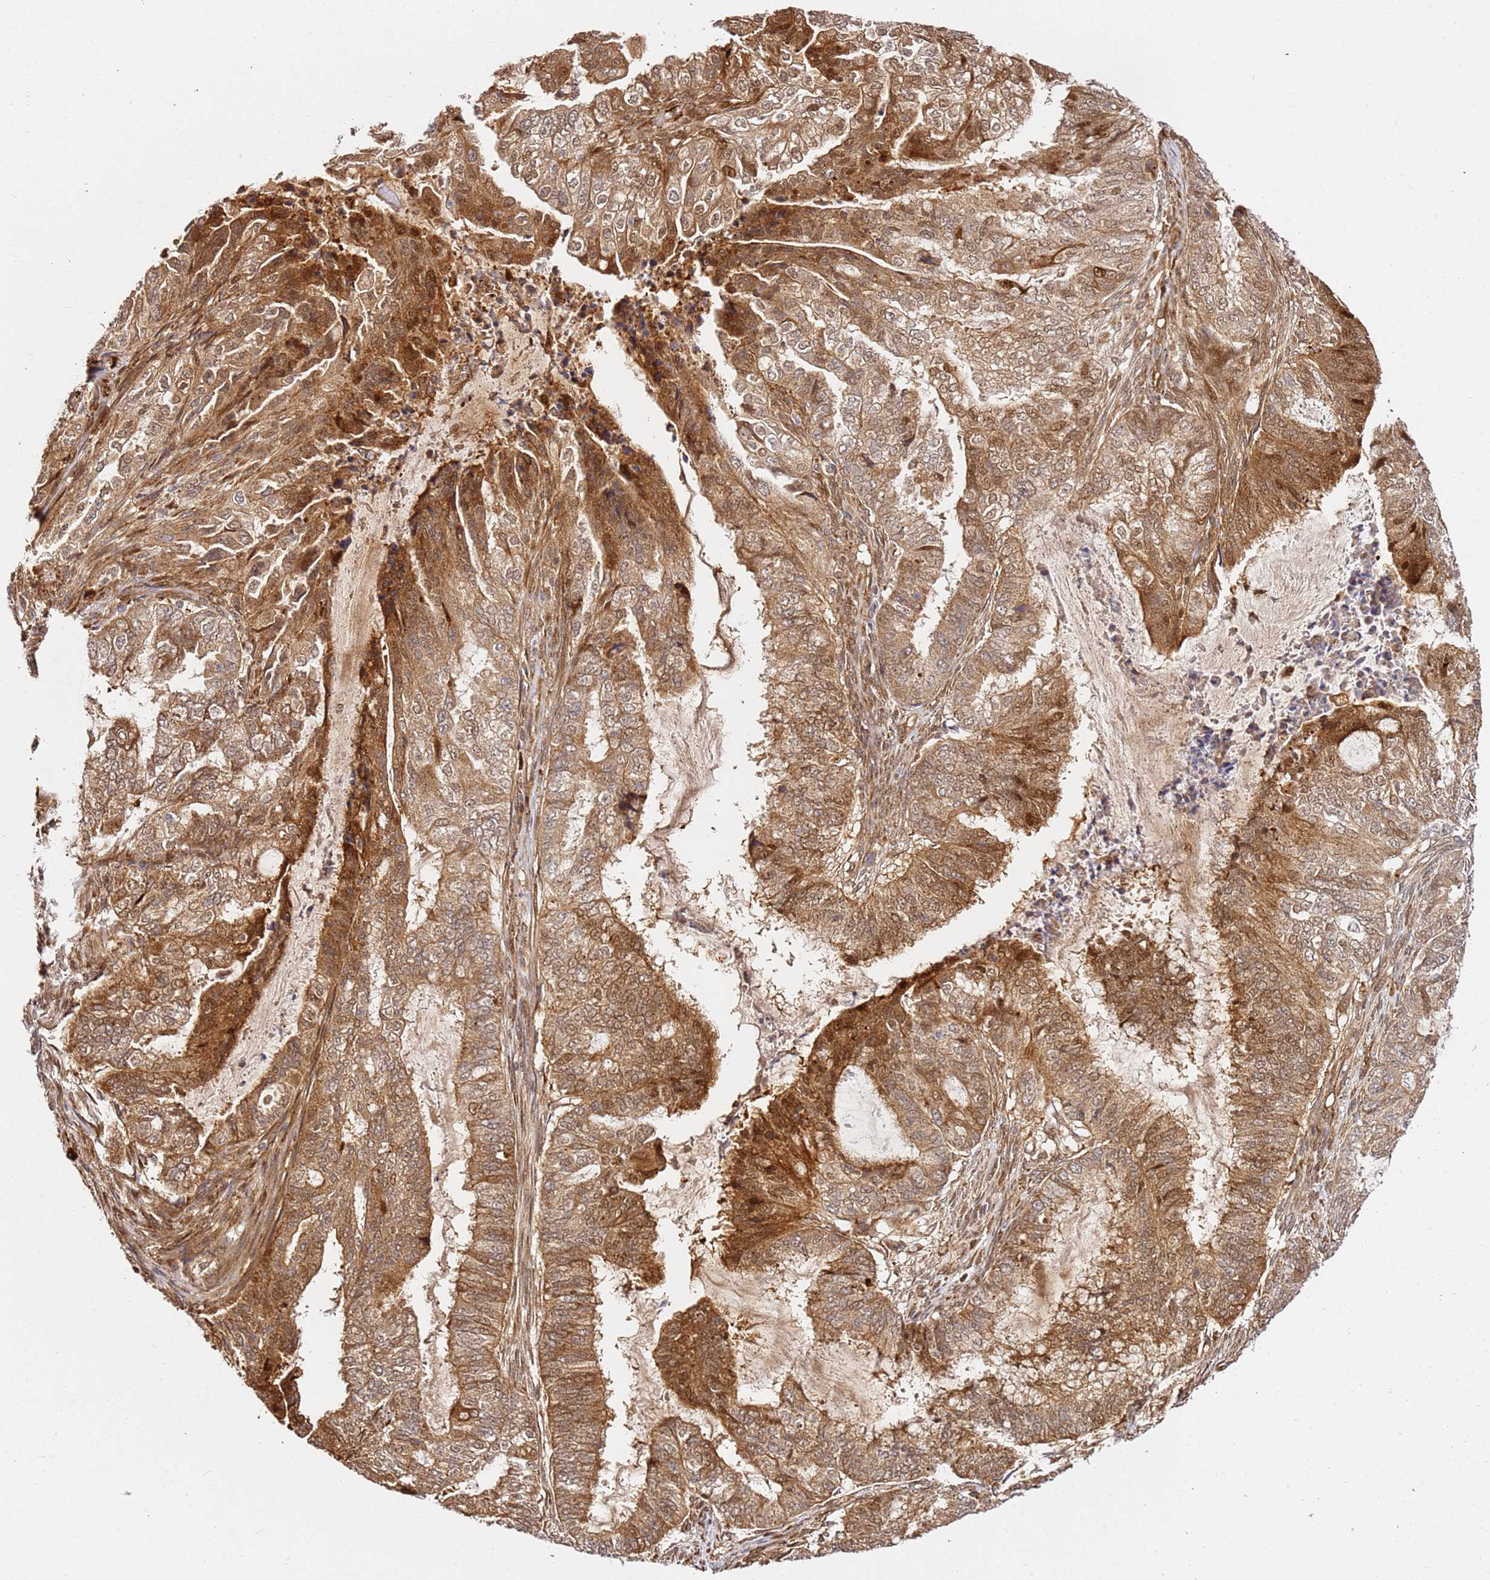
{"staining": {"intensity": "moderate", "quantity": ">75%", "location": "cytoplasmic/membranous,nuclear"}, "tissue": "endometrial cancer", "cell_type": "Tumor cells", "image_type": "cancer", "snomed": [{"axis": "morphology", "description": "Adenocarcinoma, NOS"}, {"axis": "topography", "description": "Endometrium"}], "caption": "Immunohistochemical staining of human endometrial cancer shows moderate cytoplasmic/membranous and nuclear protein staining in approximately >75% of tumor cells.", "gene": "SMOX", "patient": {"sex": "female", "age": 51}}